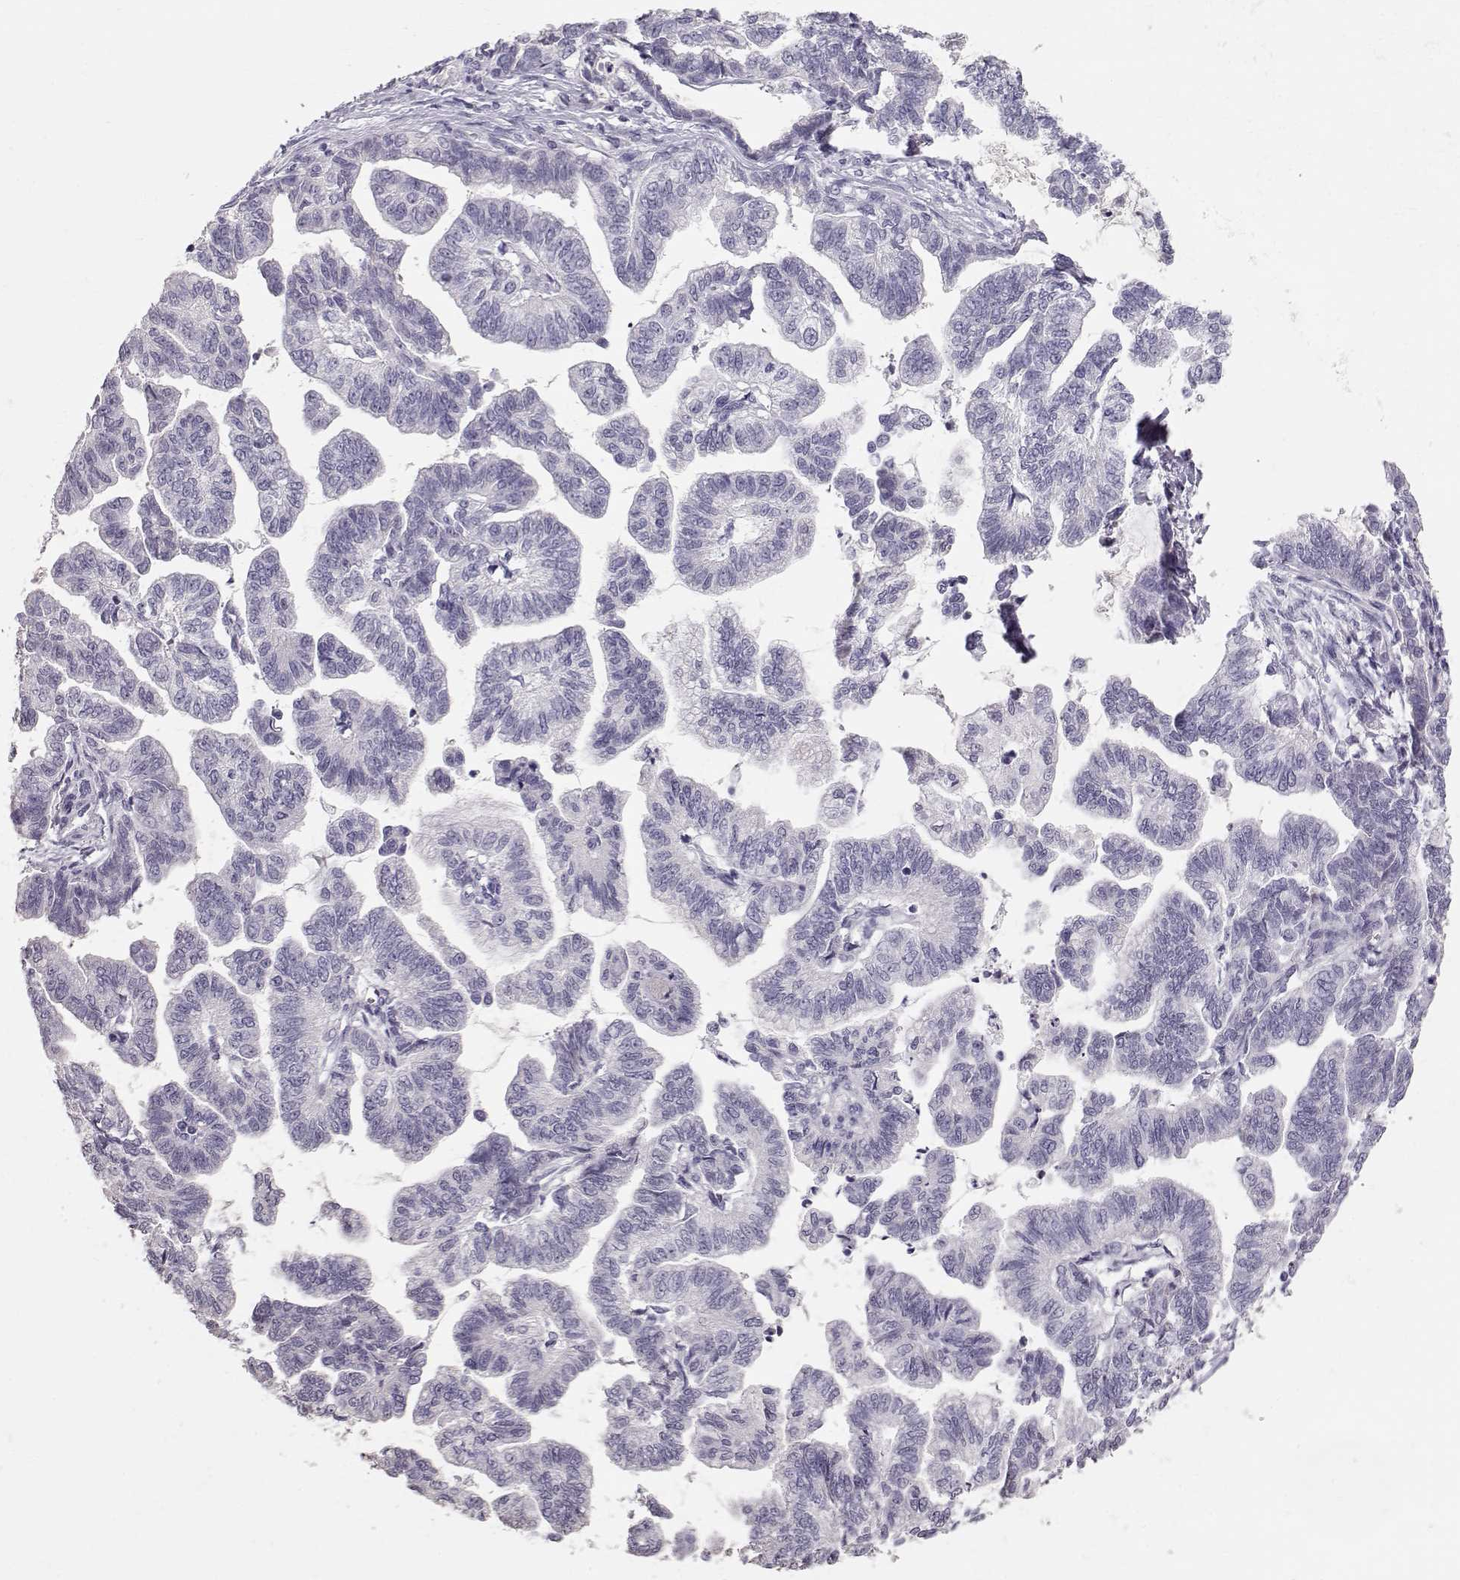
{"staining": {"intensity": "negative", "quantity": "none", "location": "none"}, "tissue": "stomach cancer", "cell_type": "Tumor cells", "image_type": "cancer", "snomed": [{"axis": "morphology", "description": "Adenocarcinoma, NOS"}, {"axis": "topography", "description": "Stomach"}], "caption": "This image is of stomach cancer (adenocarcinoma) stained with IHC to label a protein in brown with the nuclei are counter-stained blue. There is no expression in tumor cells. (DAB IHC visualized using brightfield microscopy, high magnification).", "gene": "POU1F1", "patient": {"sex": "male", "age": 83}}